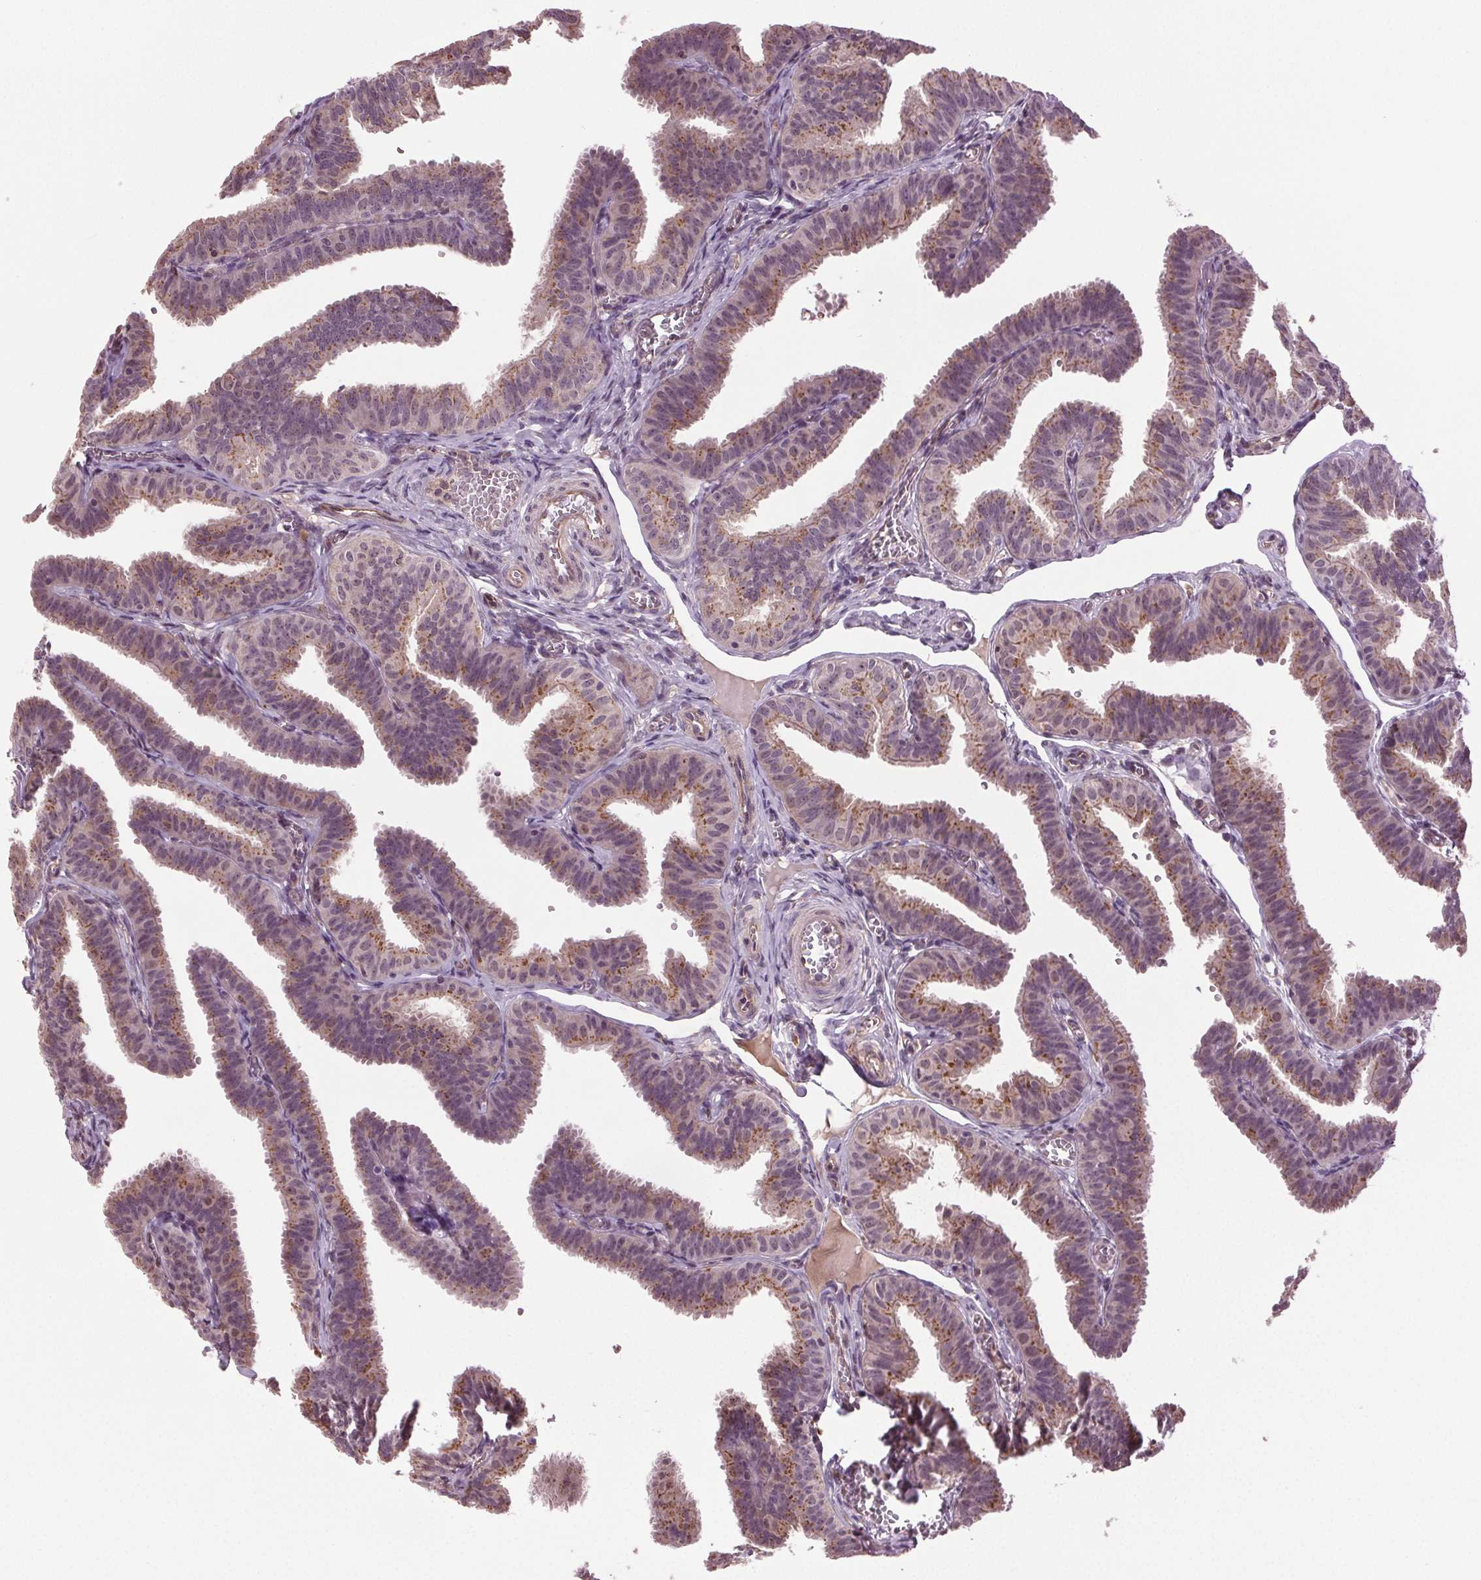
{"staining": {"intensity": "moderate", "quantity": "25%-75%", "location": "cytoplasmic/membranous"}, "tissue": "fallopian tube", "cell_type": "Glandular cells", "image_type": "normal", "snomed": [{"axis": "morphology", "description": "Normal tissue, NOS"}, {"axis": "topography", "description": "Fallopian tube"}], "caption": "Benign fallopian tube was stained to show a protein in brown. There is medium levels of moderate cytoplasmic/membranous positivity in approximately 25%-75% of glandular cells. (DAB (3,3'-diaminobenzidine) IHC, brown staining for protein, blue staining for nuclei).", "gene": "BSDC1", "patient": {"sex": "female", "age": 25}}